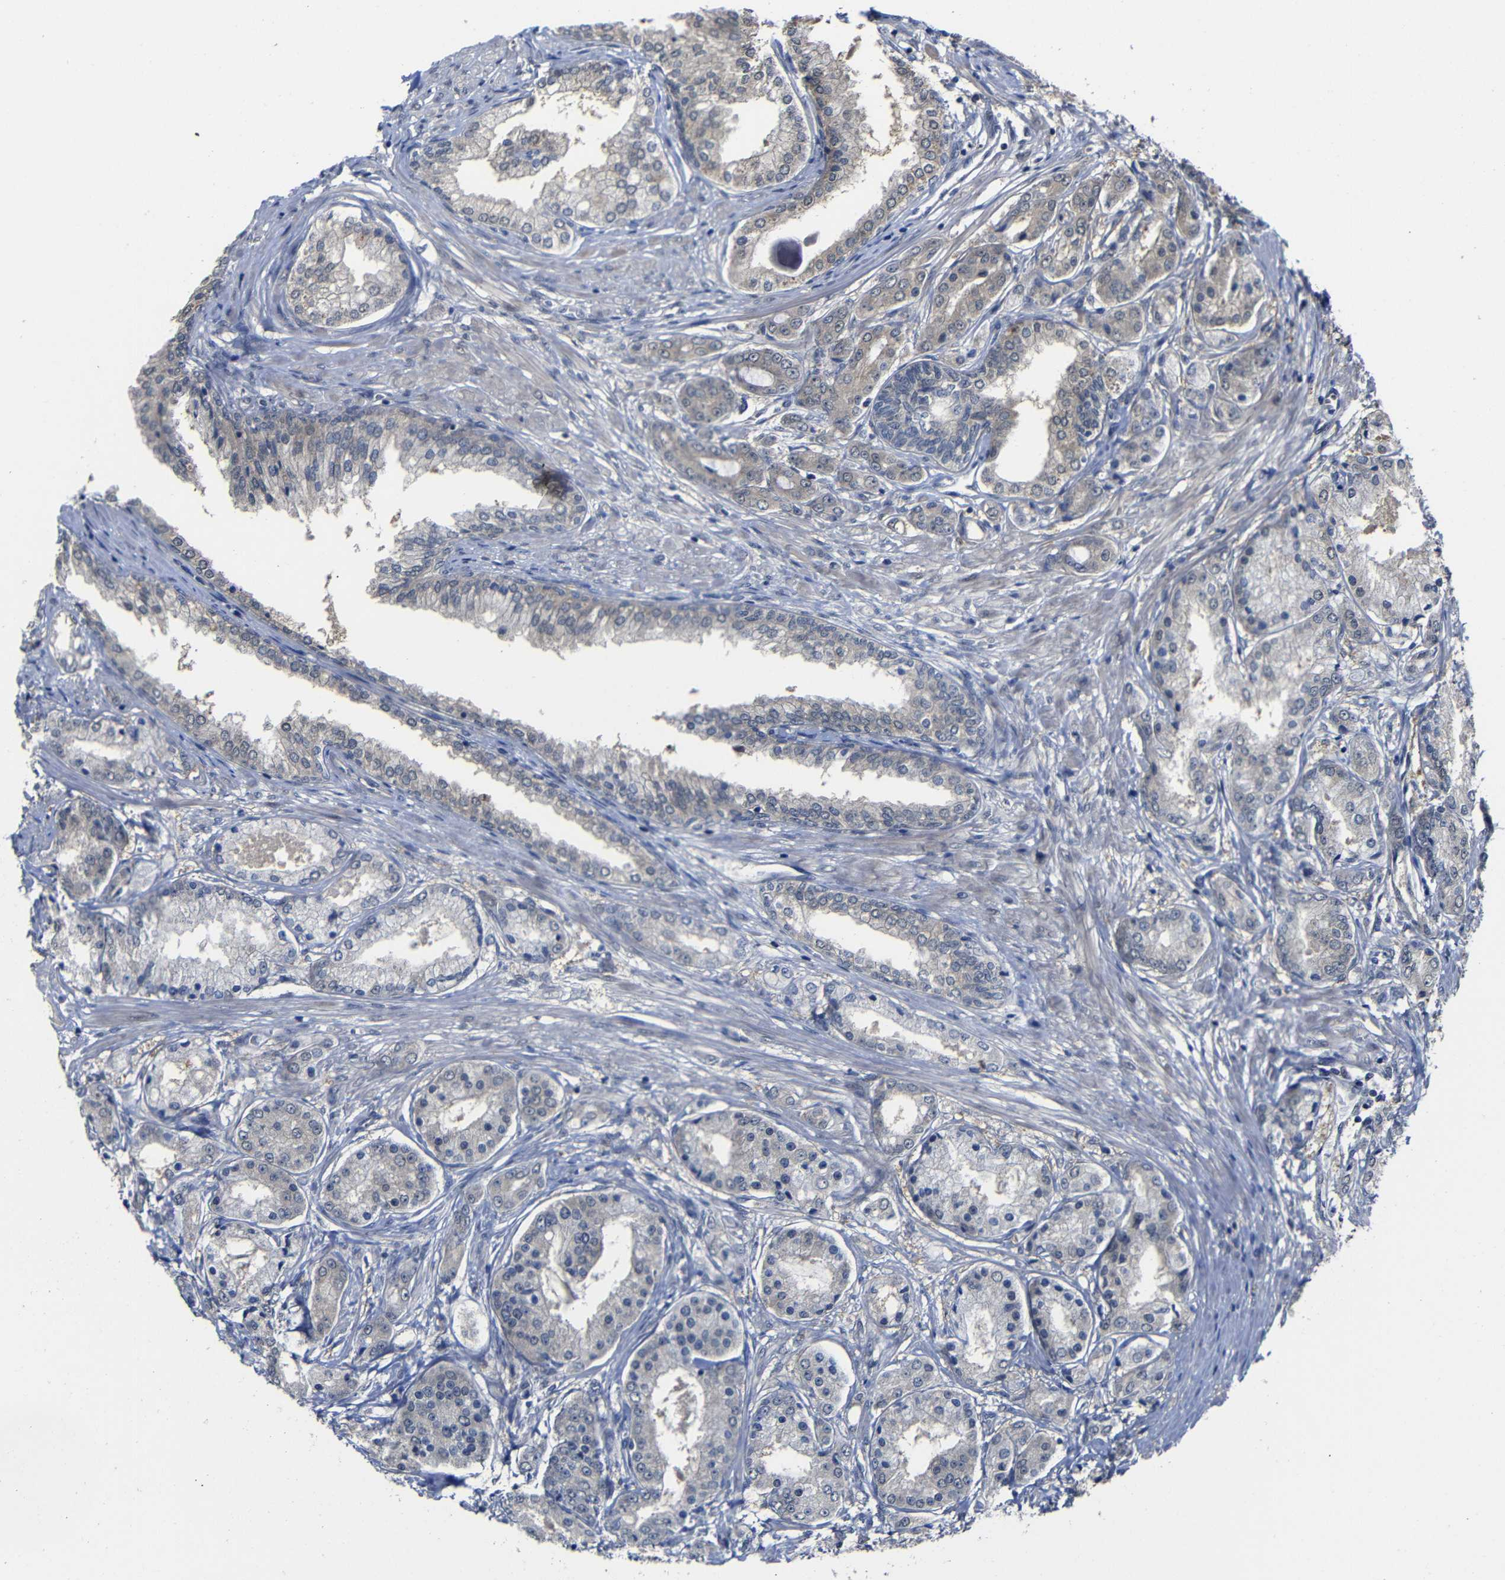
{"staining": {"intensity": "negative", "quantity": "none", "location": "none"}, "tissue": "prostate cancer", "cell_type": "Tumor cells", "image_type": "cancer", "snomed": [{"axis": "morphology", "description": "Adenocarcinoma, High grade"}, {"axis": "topography", "description": "Prostate"}], "caption": "An image of human prostate cancer is negative for staining in tumor cells.", "gene": "ATG12", "patient": {"sex": "male", "age": 59}}